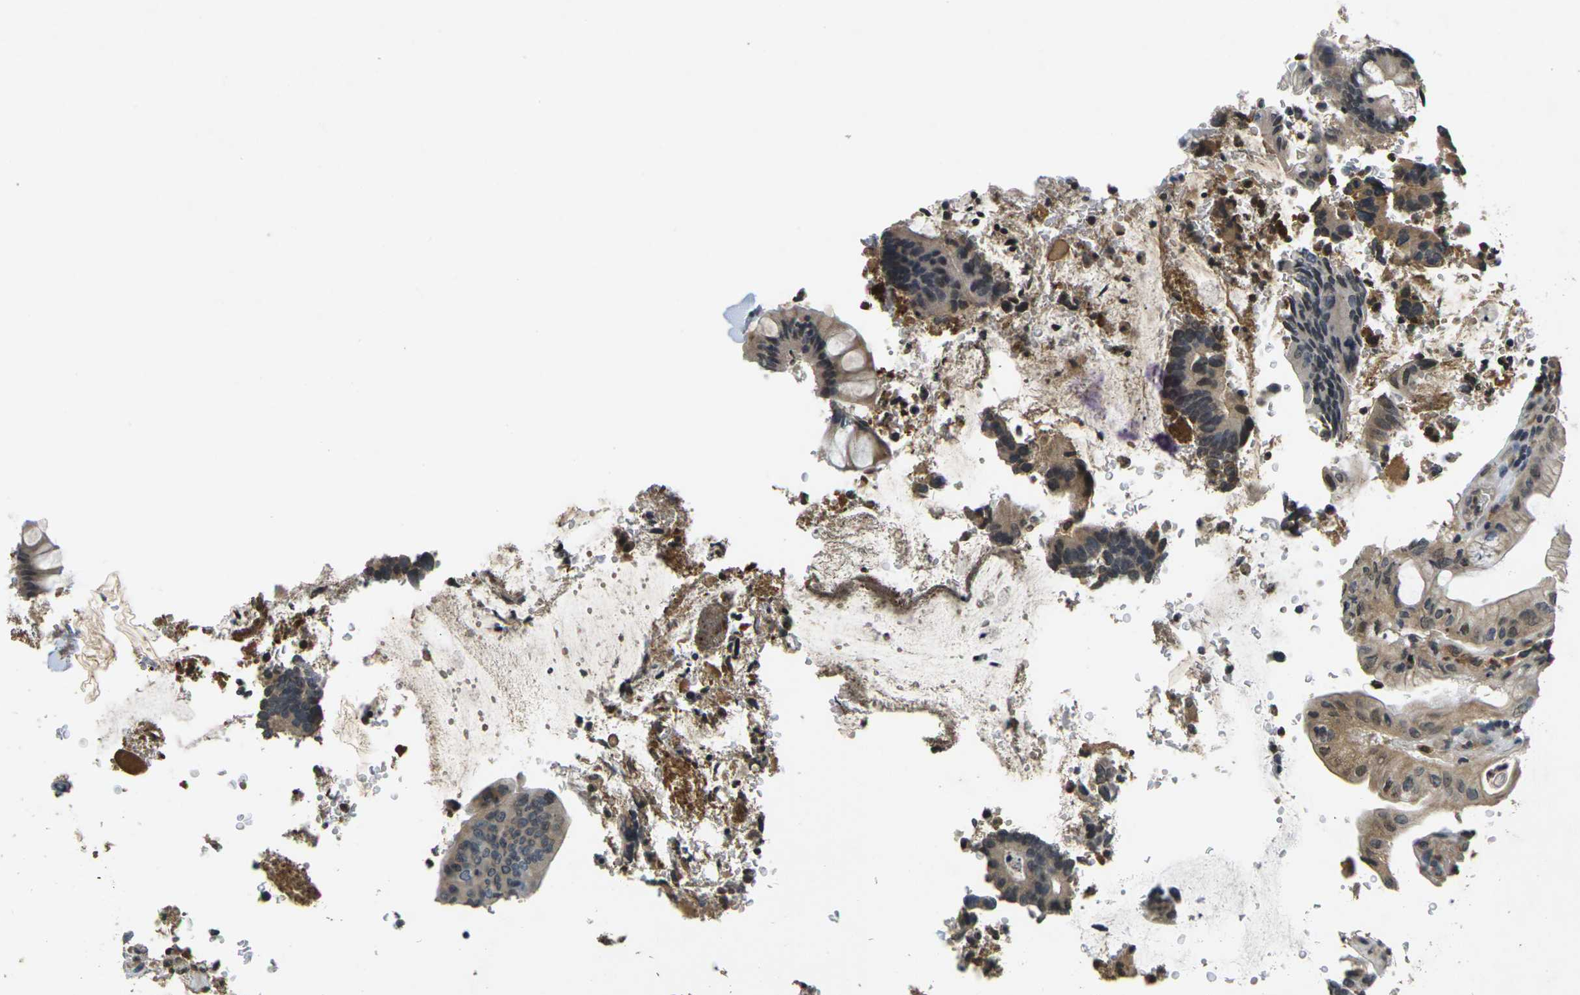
{"staining": {"intensity": "moderate", "quantity": "25%-75%", "location": "cytoplasmic/membranous"}, "tissue": "colorectal cancer", "cell_type": "Tumor cells", "image_type": "cancer", "snomed": [{"axis": "morphology", "description": "Normal tissue, NOS"}, {"axis": "morphology", "description": "Adenocarcinoma, NOS"}, {"axis": "topography", "description": "Colon"}], "caption": "The immunohistochemical stain highlights moderate cytoplasmic/membranous positivity in tumor cells of colorectal cancer (adenocarcinoma) tissue. (Stains: DAB (3,3'-diaminobenzidine) in brown, nuclei in blue, Microscopy: brightfield microscopy at high magnification).", "gene": "C1QC", "patient": {"sex": "male", "age": 82}}